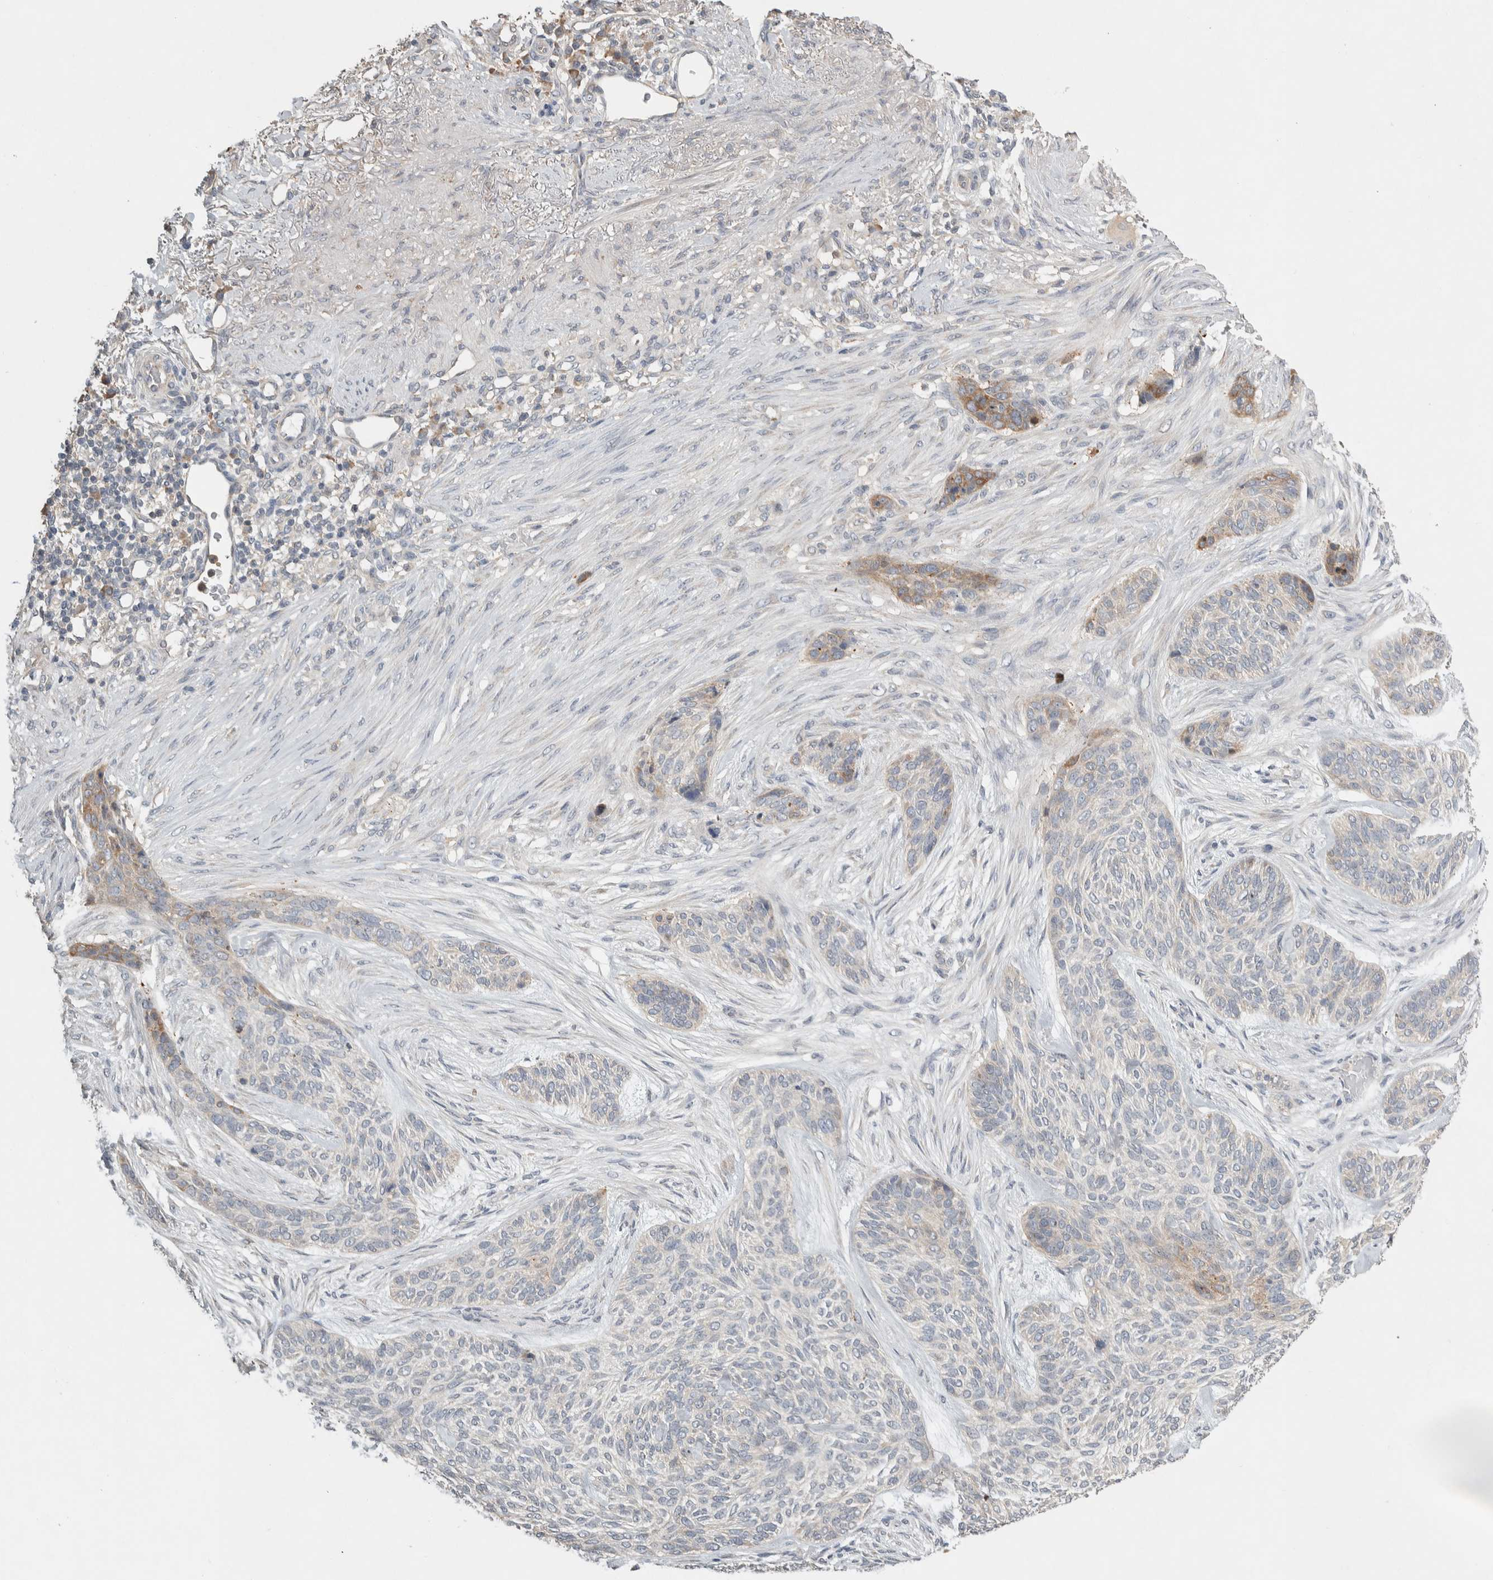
{"staining": {"intensity": "weak", "quantity": "<25%", "location": "cytoplasmic/membranous"}, "tissue": "skin cancer", "cell_type": "Tumor cells", "image_type": "cancer", "snomed": [{"axis": "morphology", "description": "Basal cell carcinoma"}, {"axis": "topography", "description": "Skin"}], "caption": "An image of skin cancer (basal cell carcinoma) stained for a protein shows no brown staining in tumor cells. Brightfield microscopy of immunohistochemistry stained with DAB (brown) and hematoxylin (blue), captured at high magnification.", "gene": "EIF3H", "patient": {"sex": "male", "age": 55}}